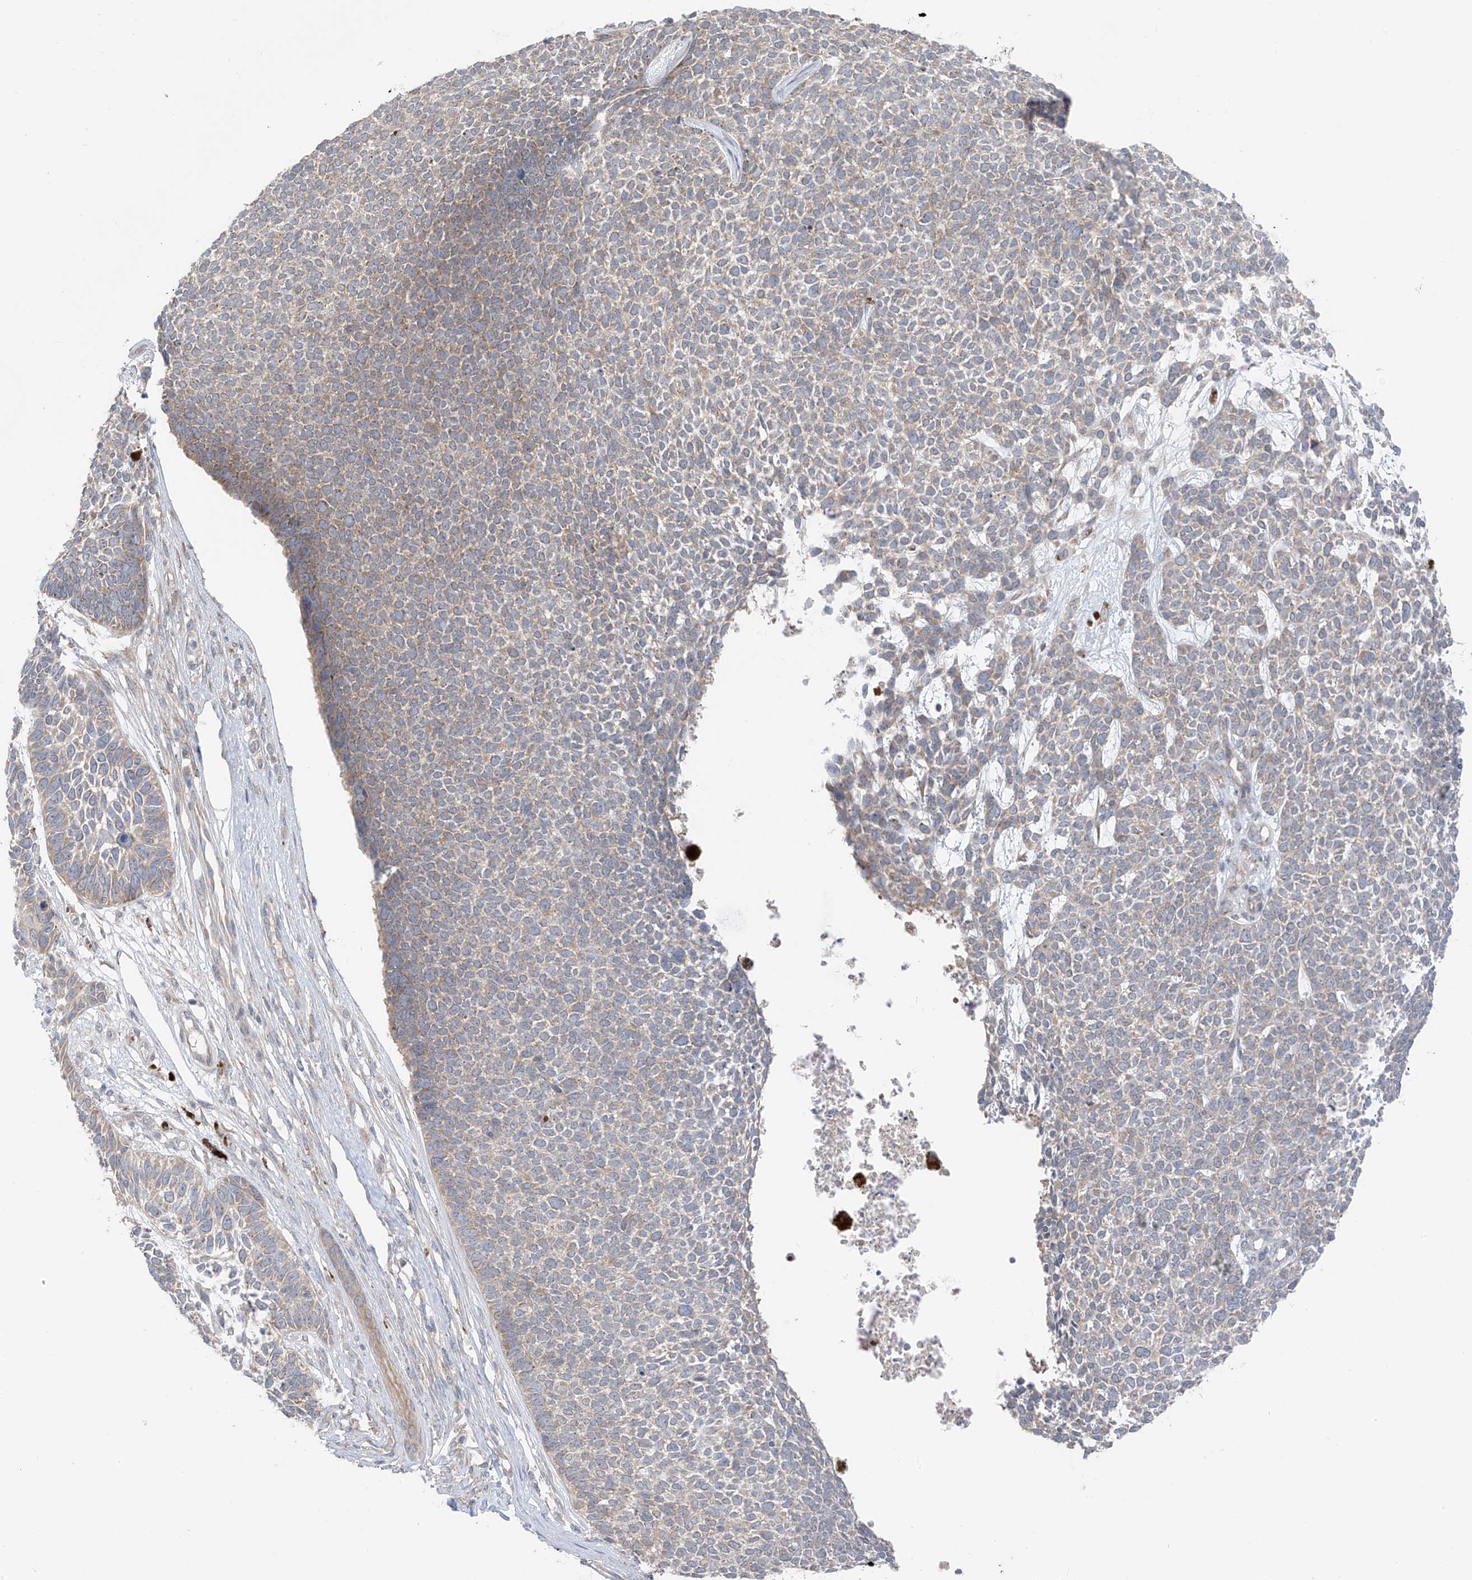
{"staining": {"intensity": "moderate", "quantity": "25%-75%", "location": "cytoplasmic/membranous"}, "tissue": "skin cancer", "cell_type": "Tumor cells", "image_type": "cancer", "snomed": [{"axis": "morphology", "description": "Basal cell carcinoma"}, {"axis": "topography", "description": "Skin"}], "caption": "Tumor cells display medium levels of moderate cytoplasmic/membranous staining in approximately 25%-75% of cells in human basal cell carcinoma (skin). Immunohistochemistry stains the protein in brown and the nuclei are stained blue.", "gene": "NALCN", "patient": {"sex": "female", "age": 84}}